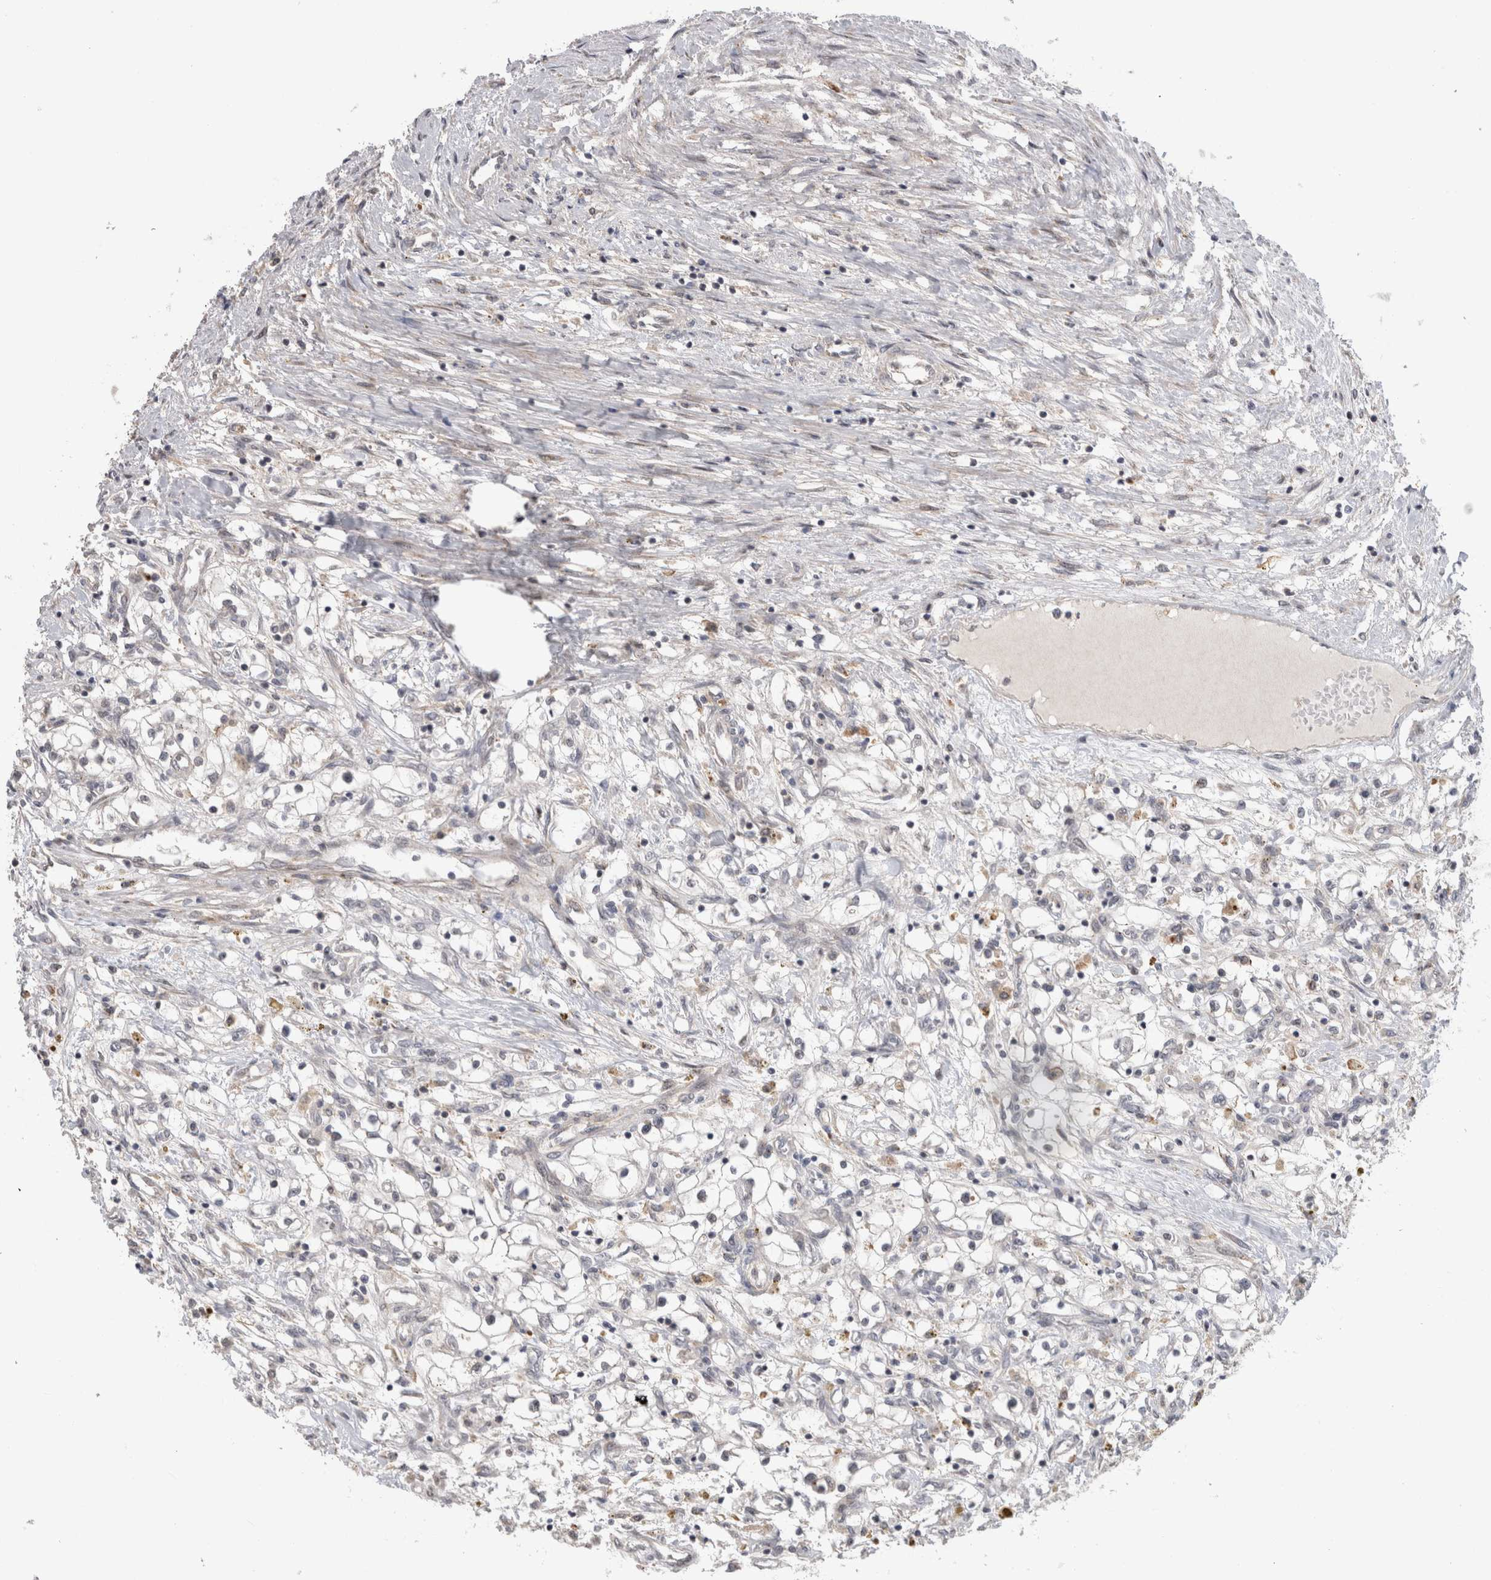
{"staining": {"intensity": "negative", "quantity": "none", "location": "none"}, "tissue": "renal cancer", "cell_type": "Tumor cells", "image_type": "cancer", "snomed": [{"axis": "morphology", "description": "Adenocarcinoma, NOS"}, {"axis": "topography", "description": "Kidney"}], "caption": "Renal cancer stained for a protein using IHC displays no staining tumor cells.", "gene": "MTBP", "patient": {"sex": "male", "age": 68}}